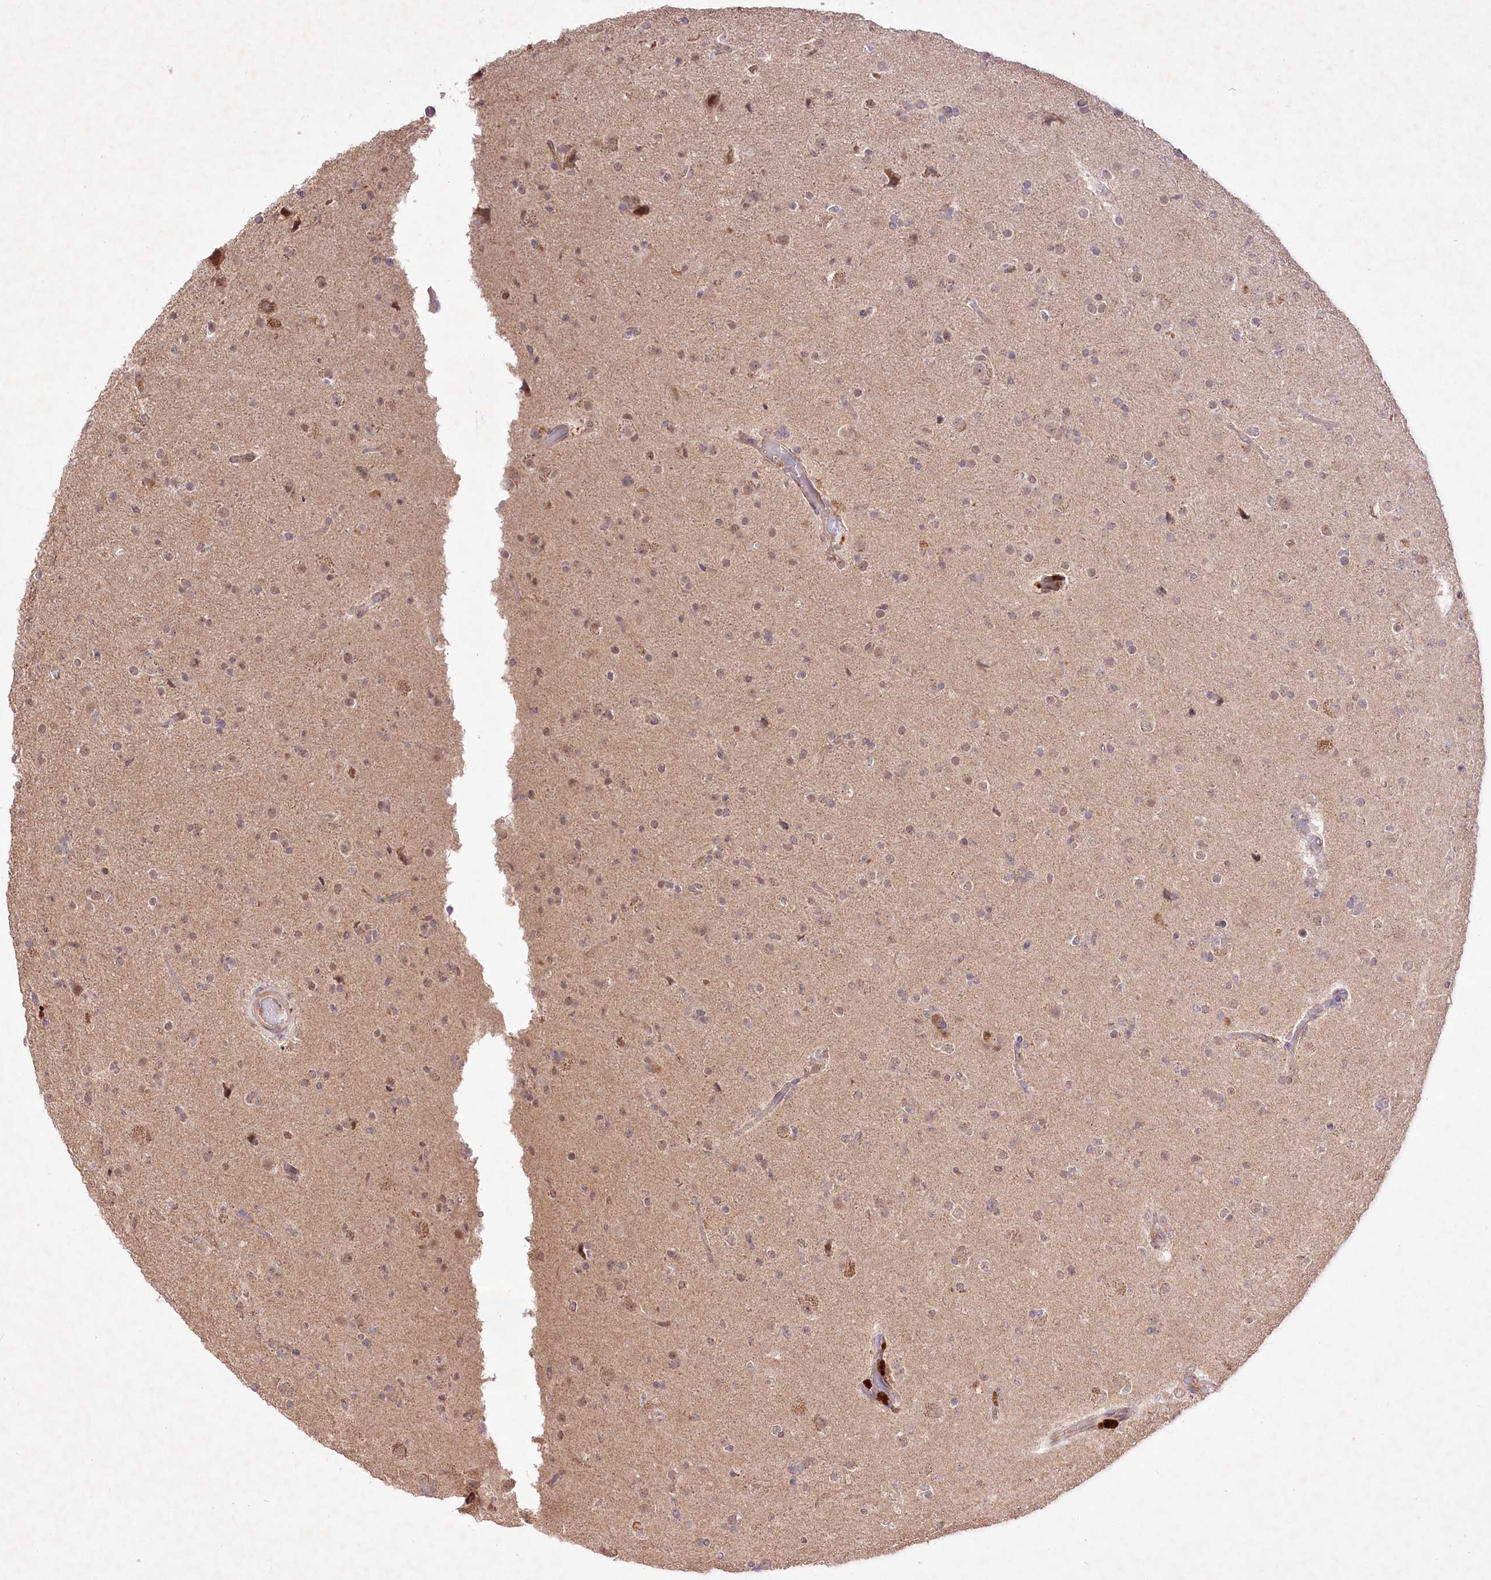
{"staining": {"intensity": "weak", "quantity": "25%-75%", "location": "nuclear"}, "tissue": "glioma", "cell_type": "Tumor cells", "image_type": "cancer", "snomed": [{"axis": "morphology", "description": "Glioma, malignant, Low grade"}, {"axis": "topography", "description": "Brain"}], "caption": "DAB immunohistochemical staining of glioma reveals weak nuclear protein staining in approximately 25%-75% of tumor cells. (DAB (3,3'-diaminobenzidine) = brown stain, brightfield microscopy at high magnification).", "gene": "HELT", "patient": {"sex": "male", "age": 65}}